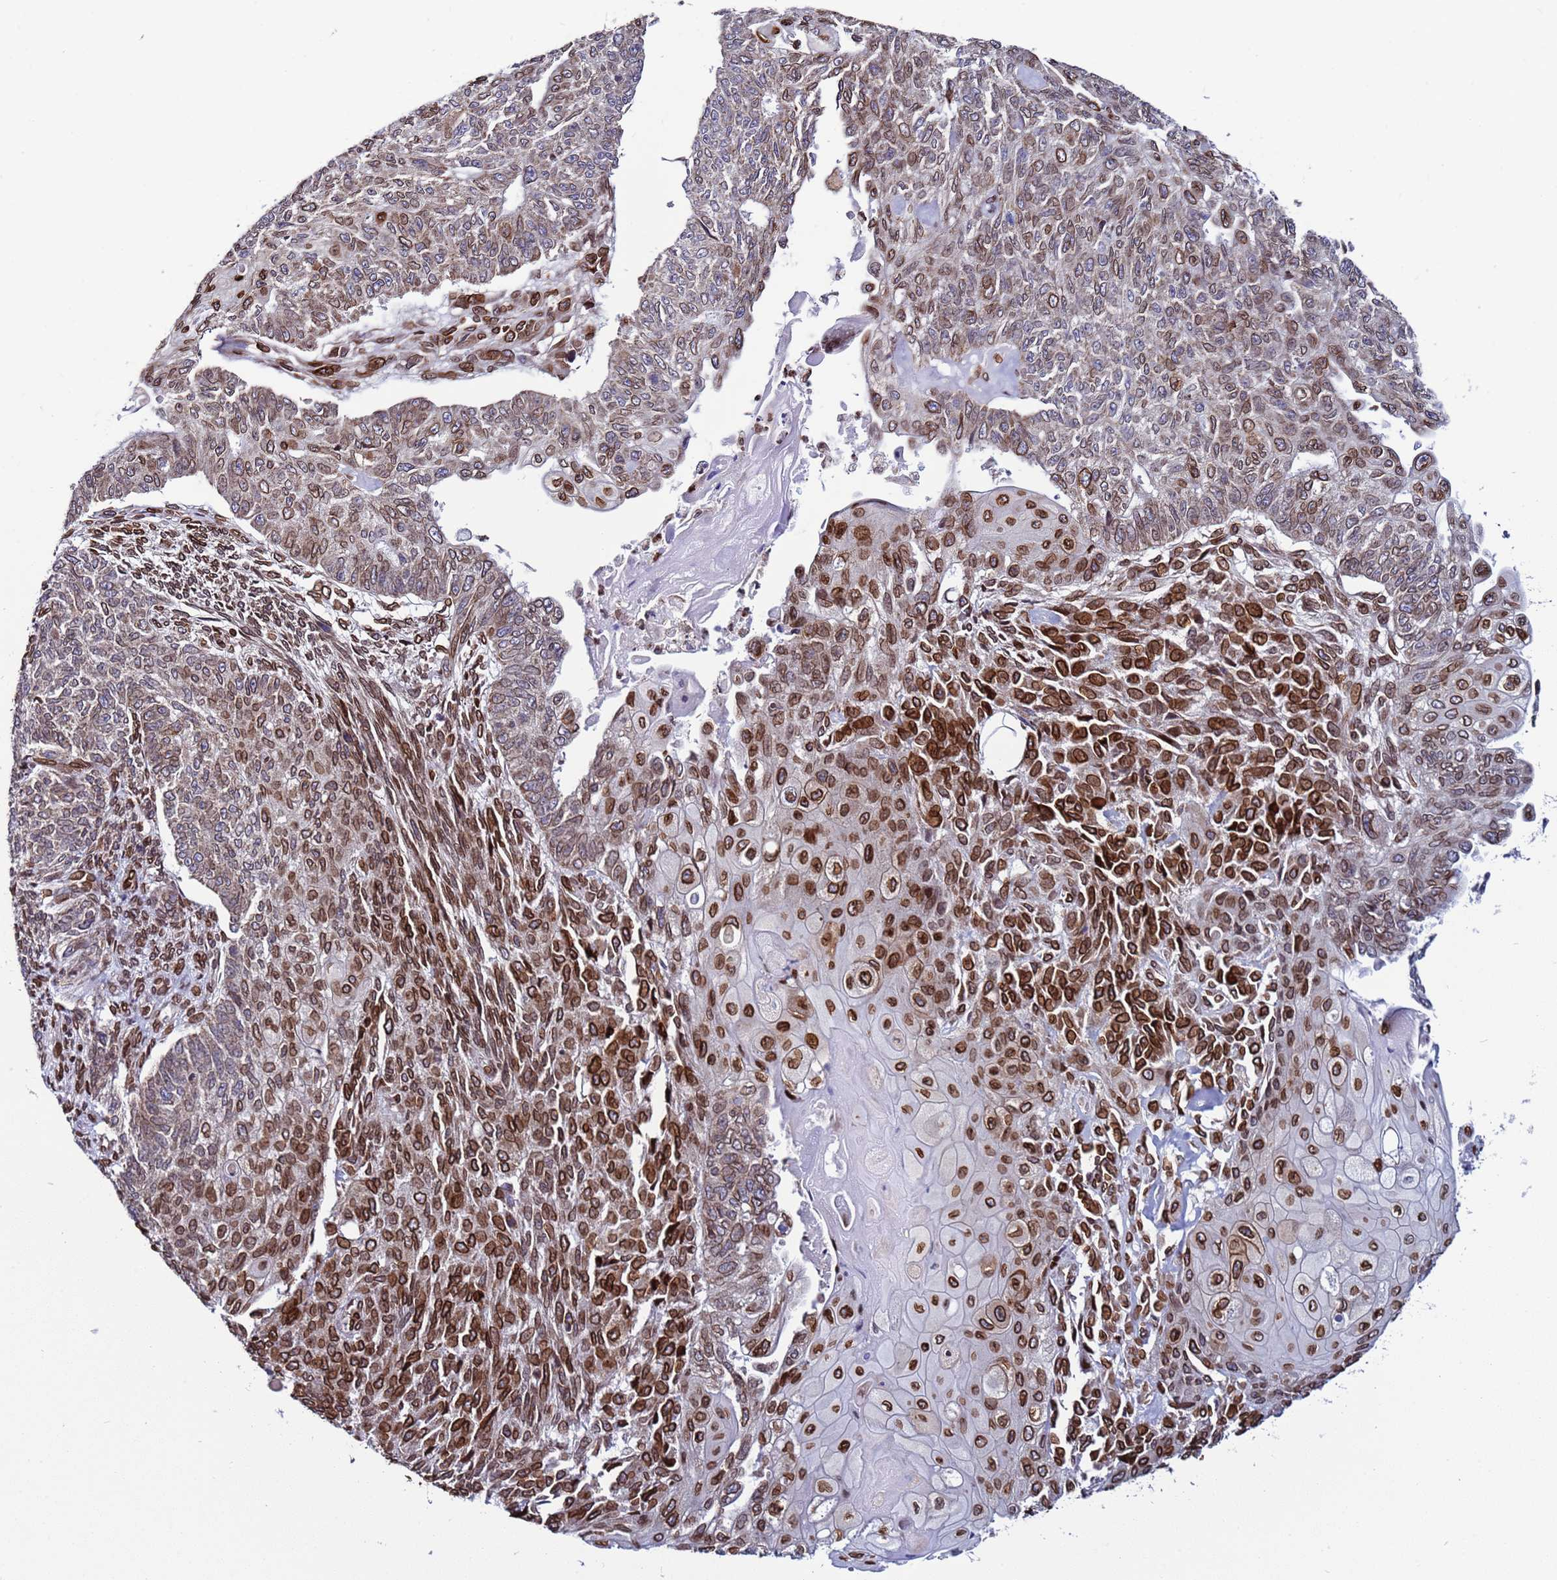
{"staining": {"intensity": "strong", "quantity": "25%-75%", "location": "nuclear"}, "tissue": "endometrial cancer", "cell_type": "Tumor cells", "image_type": "cancer", "snomed": [{"axis": "morphology", "description": "Adenocarcinoma, NOS"}, {"axis": "topography", "description": "Endometrium"}], "caption": "Immunohistochemistry (IHC) photomicrograph of neoplastic tissue: endometrial adenocarcinoma stained using IHC exhibits high levels of strong protein expression localized specifically in the nuclear of tumor cells, appearing as a nuclear brown color.", "gene": "TOR1AIP1", "patient": {"sex": "female", "age": 32}}